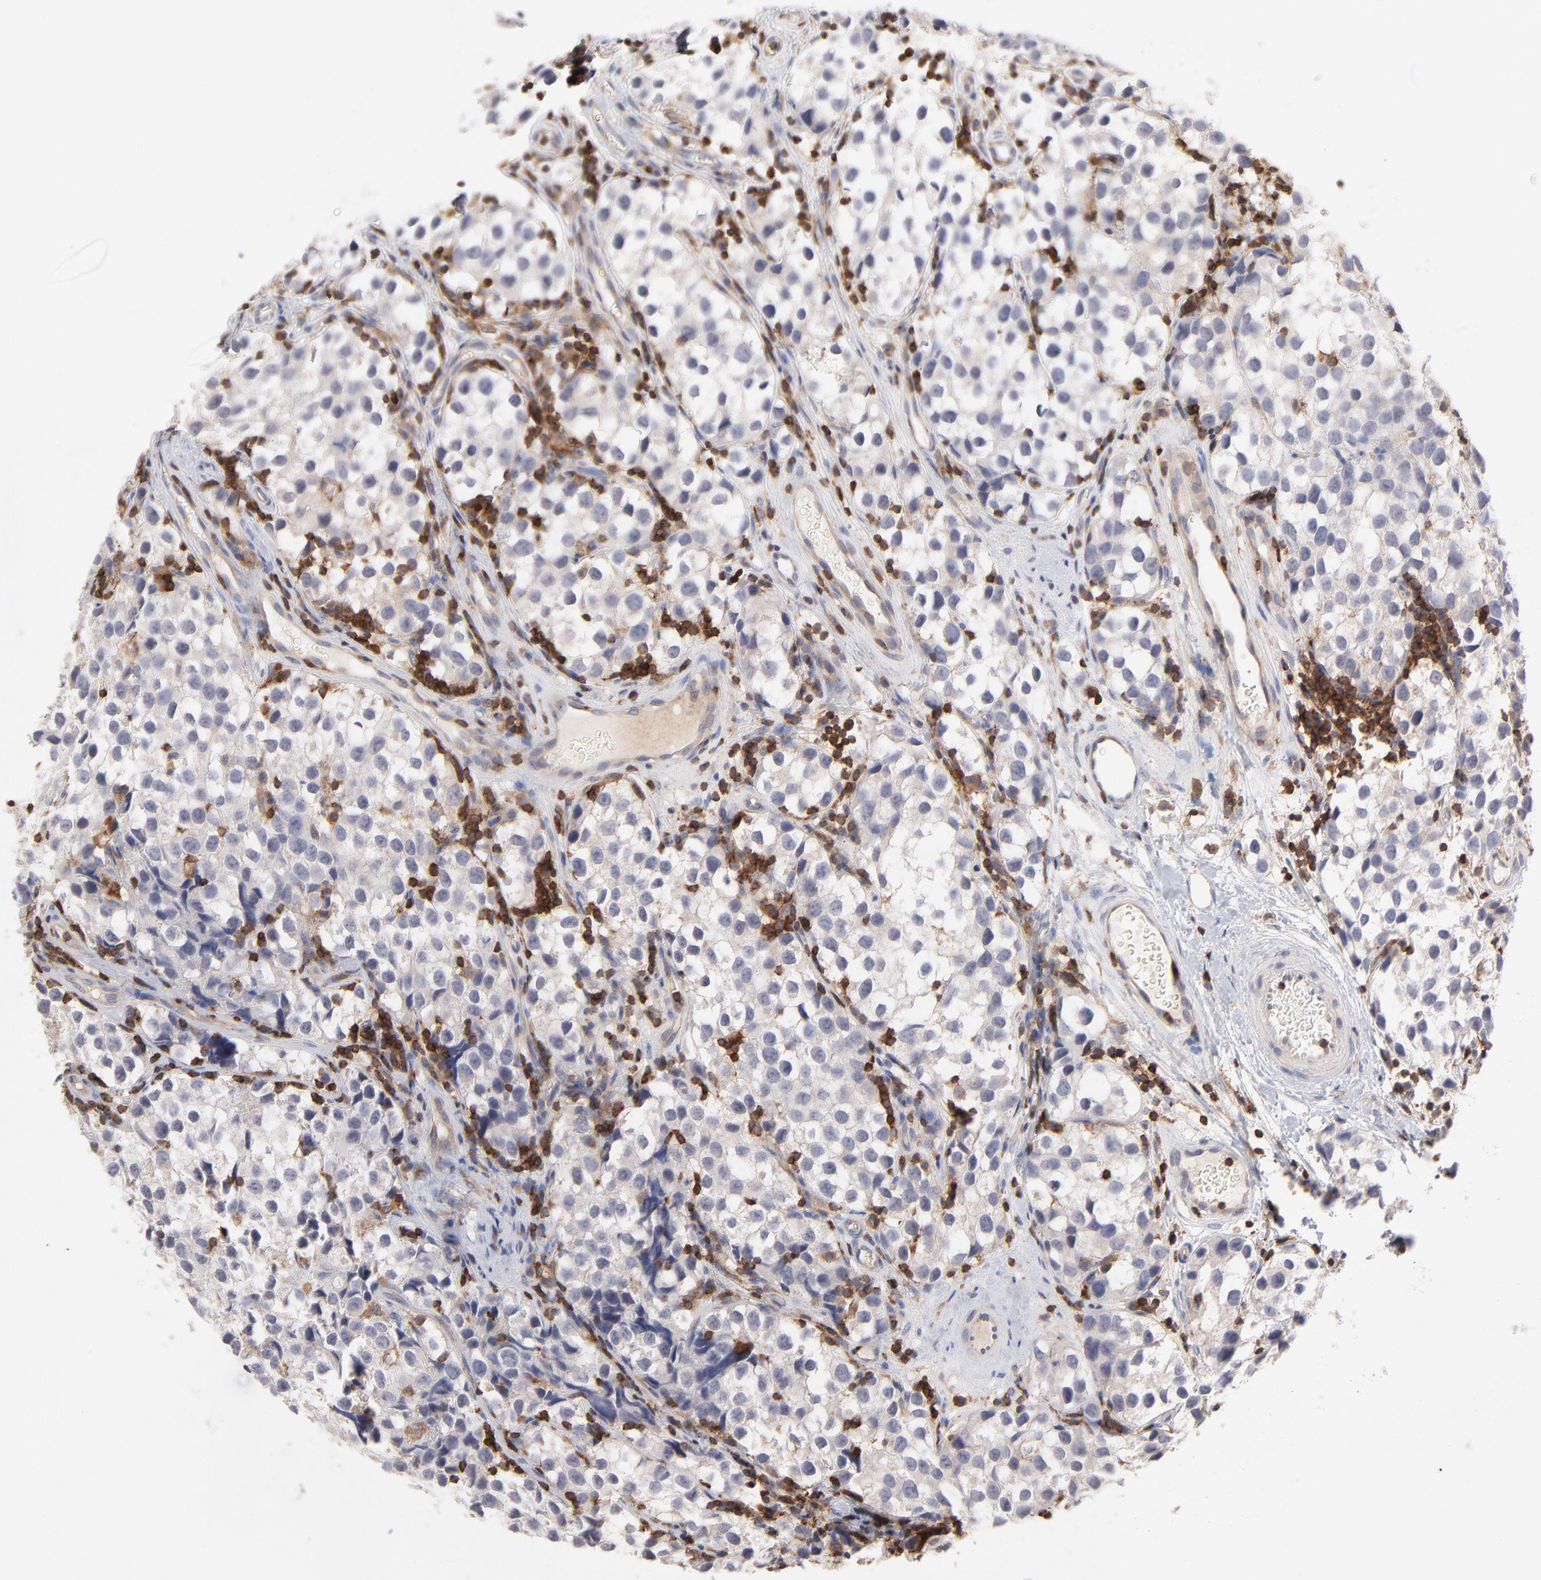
{"staining": {"intensity": "negative", "quantity": "none", "location": "none"}, "tissue": "testis cancer", "cell_type": "Tumor cells", "image_type": "cancer", "snomed": [{"axis": "morphology", "description": "Seminoma, NOS"}, {"axis": "topography", "description": "Testis"}], "caption": "Immunohistochemistry (IHC) photomicrograph of human testis cancer (seminoma) stained for a protein (brown), which reveals no staining in tumor cells.", "gene": "WIPF1", "patient": {"sex": "male", "age": 39}}